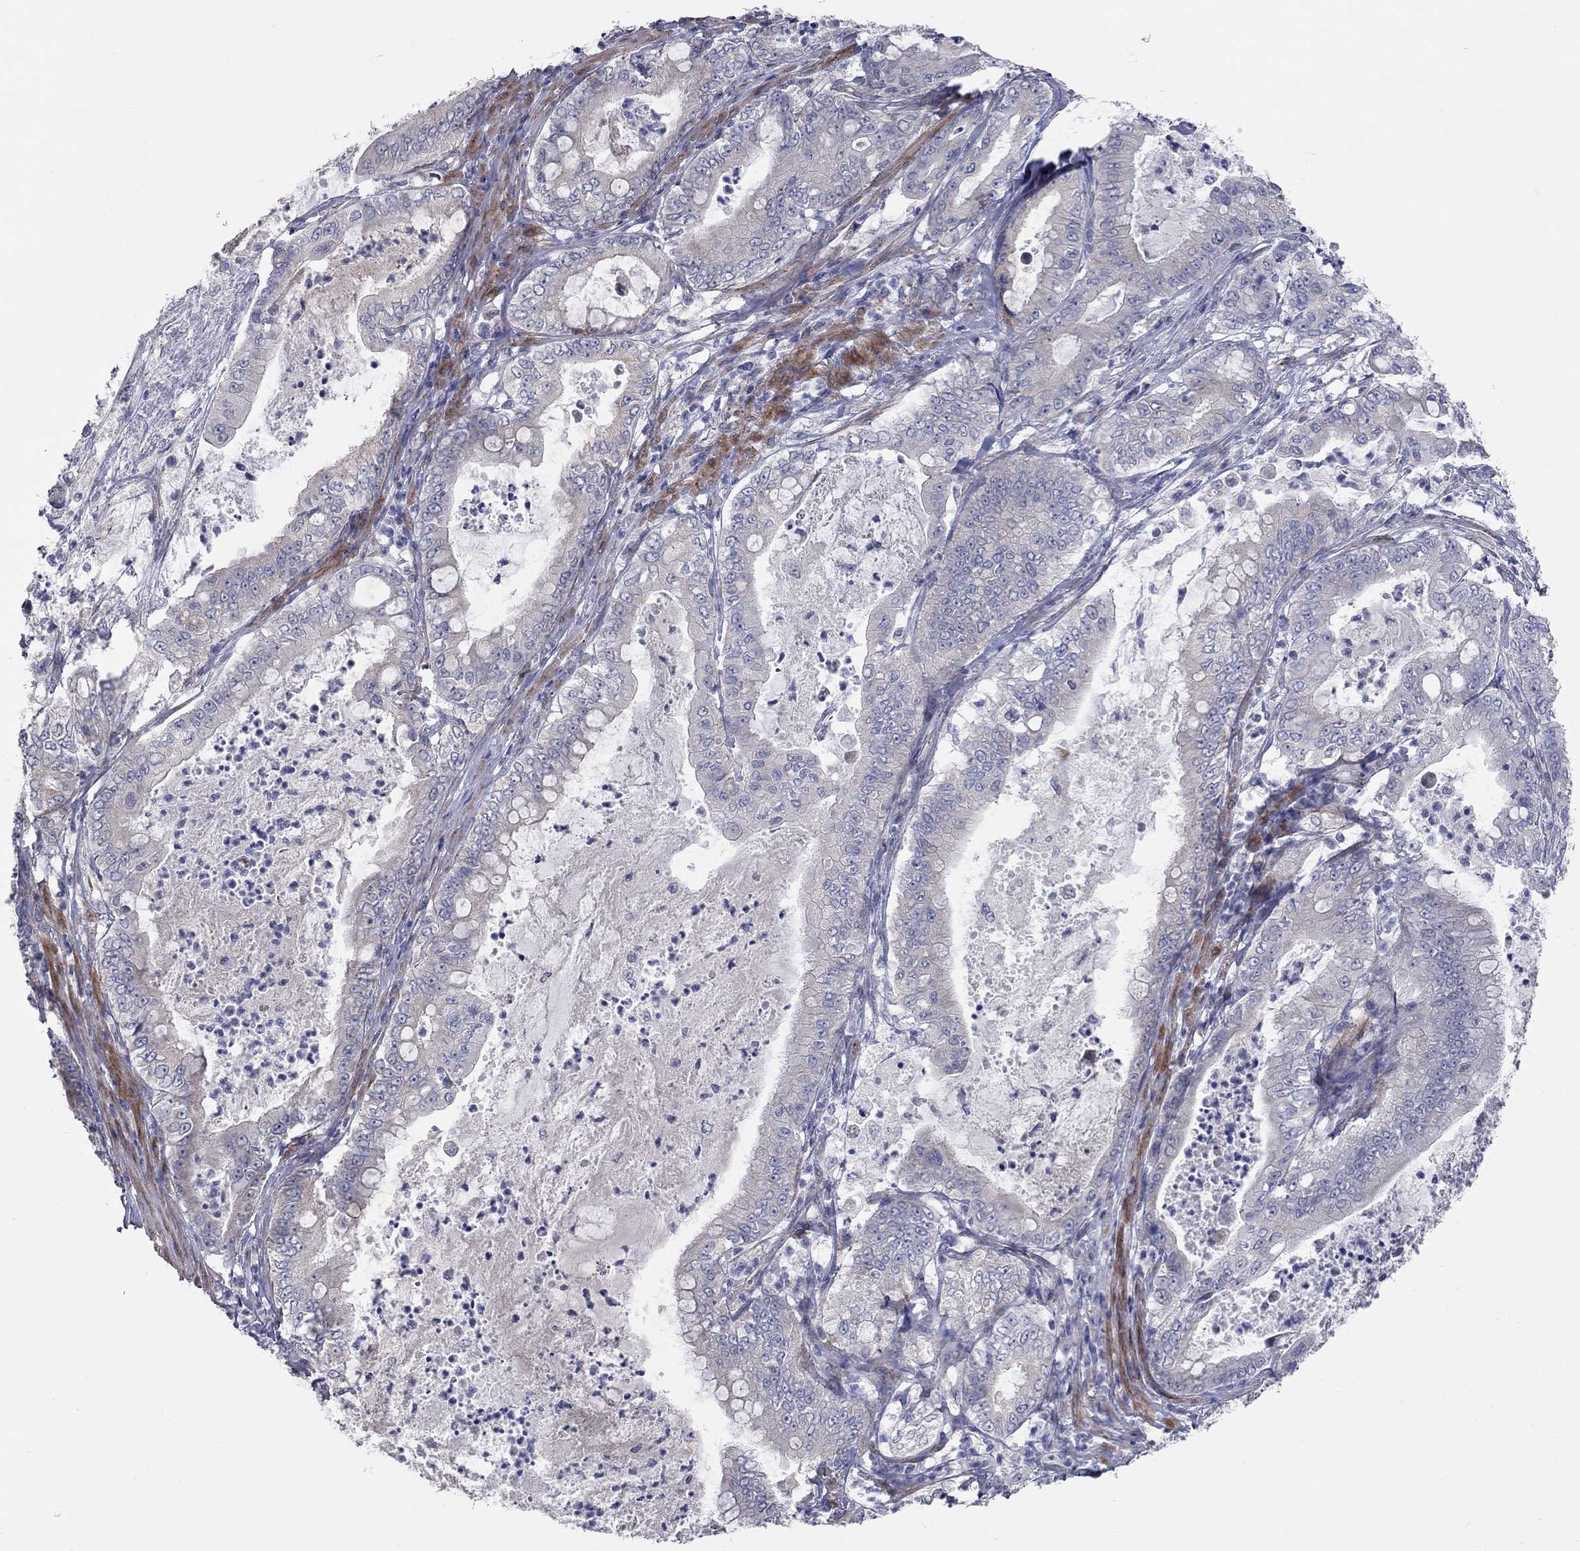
{"staining": {"intensity": "negative", "quantity": "none", "location": "none"}, "tissue": "pancreatic cancer", "cell_type": "Tumor cells", "image_type": "cancer", "snomed": [{"axis": "morphology", "description": "Adenocarcinoma, NOS"}, {"axis": "topography", "description": "Pancreas"}], "caption": "Tumor cells show no significant protein positivity in pancreatic cancer (adenocarcinoma). (Immunohistochemistry (ihc), brightfield microscopy, high magnification).", "gene": "KANSL1L", "patient": {"sex": "male", "age": 71}}